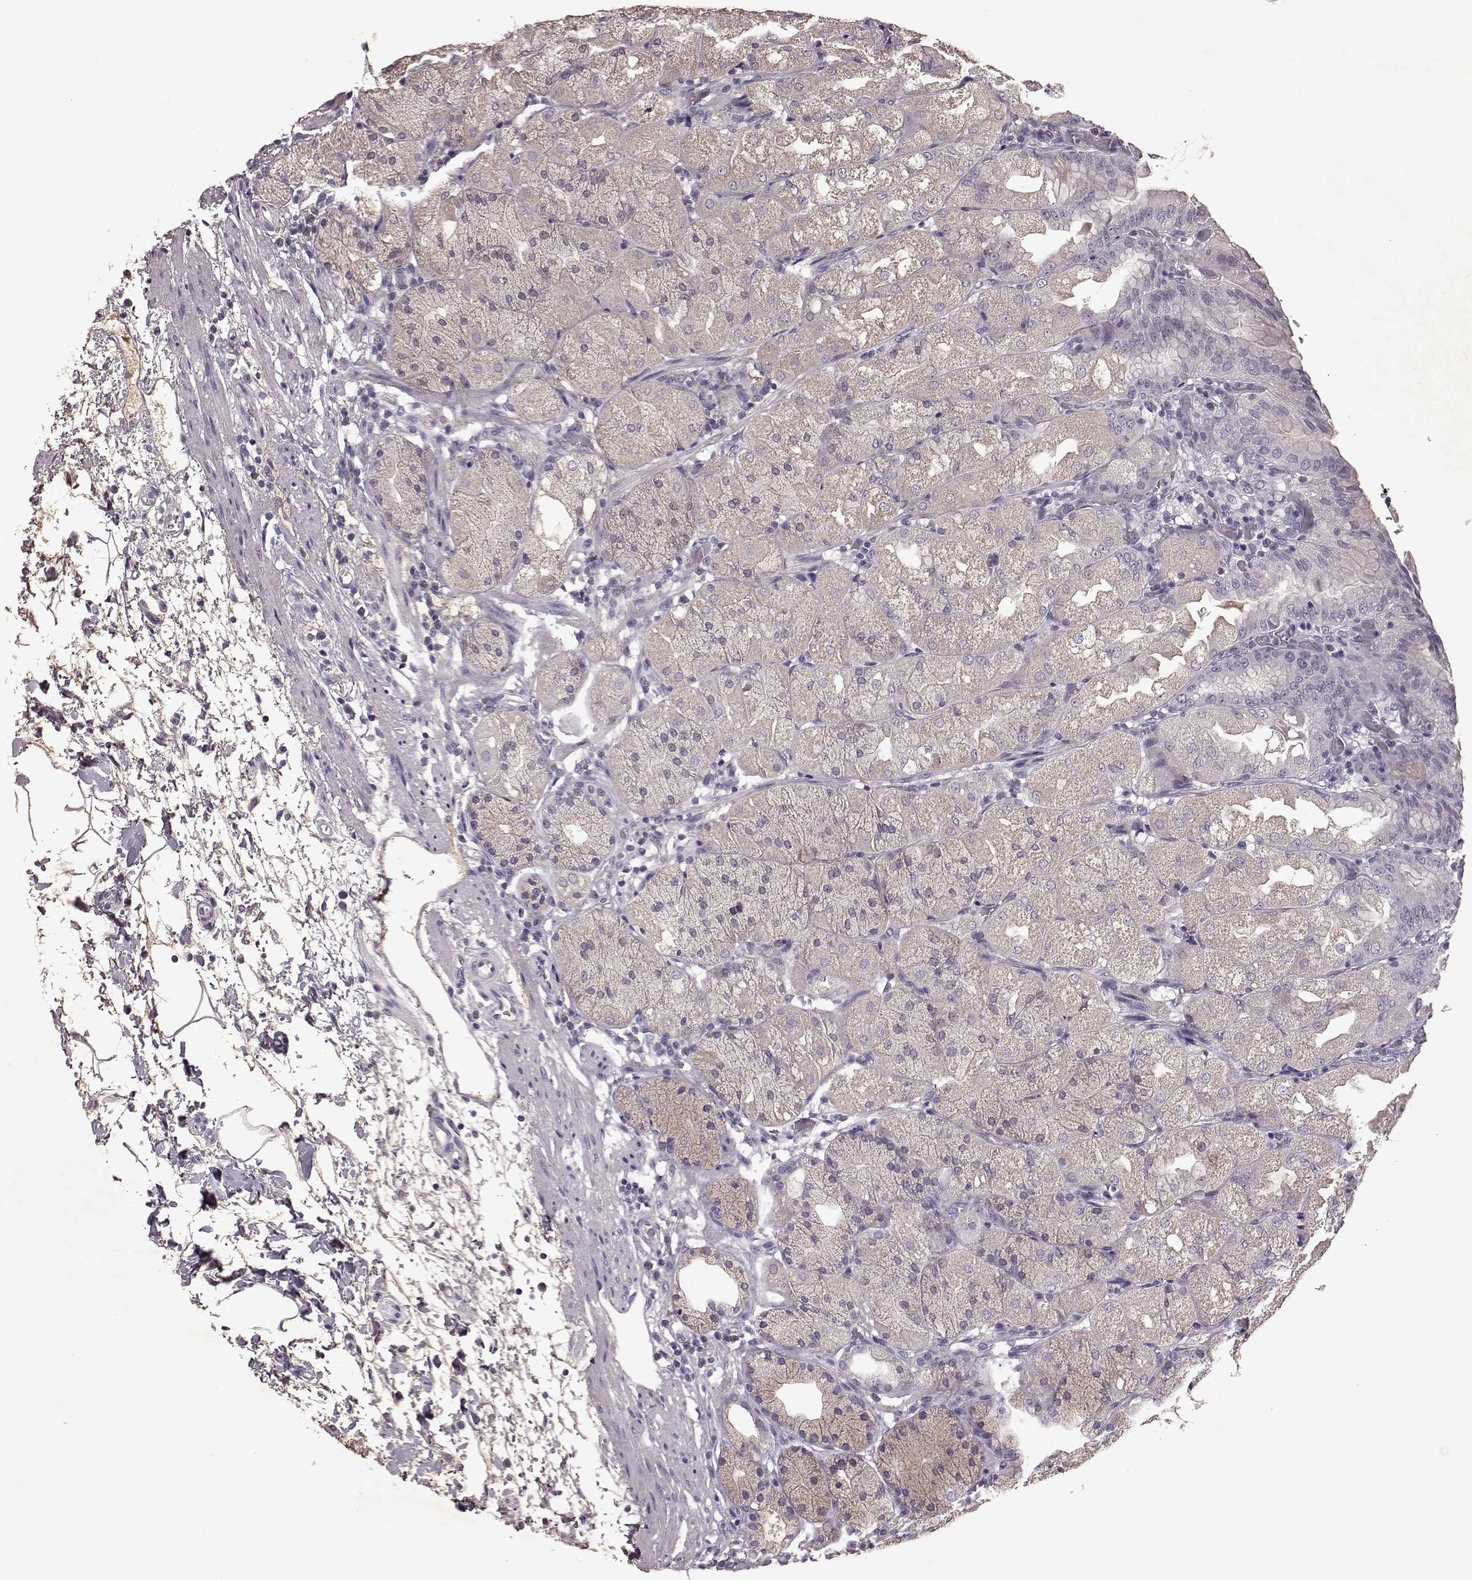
{"staining": {"intensity": "weak", "quantity": "25%-75%", "location": "cytoplasmic/membranous"}, "tissue": "stomach", "cell_type": "Glandular cells", "image_type": "normal", "snomed": [{"axis": "morphology", "description": "Normal tissue, NOS"}, {"axis": "topography", "description": "Stomach, upper"}, {"axis": "topography", "description": "Stomach"}, {"axis": "topography", "description": "Stomach, lower"}], "caption": "Glandular cells reveal low levels of weak cytoplasmic/membranous expression in approximately 25%-75% of cells in benign stomach.", "gene": "FRRS1L", "patient": {"sex": "male", "age": 62}}